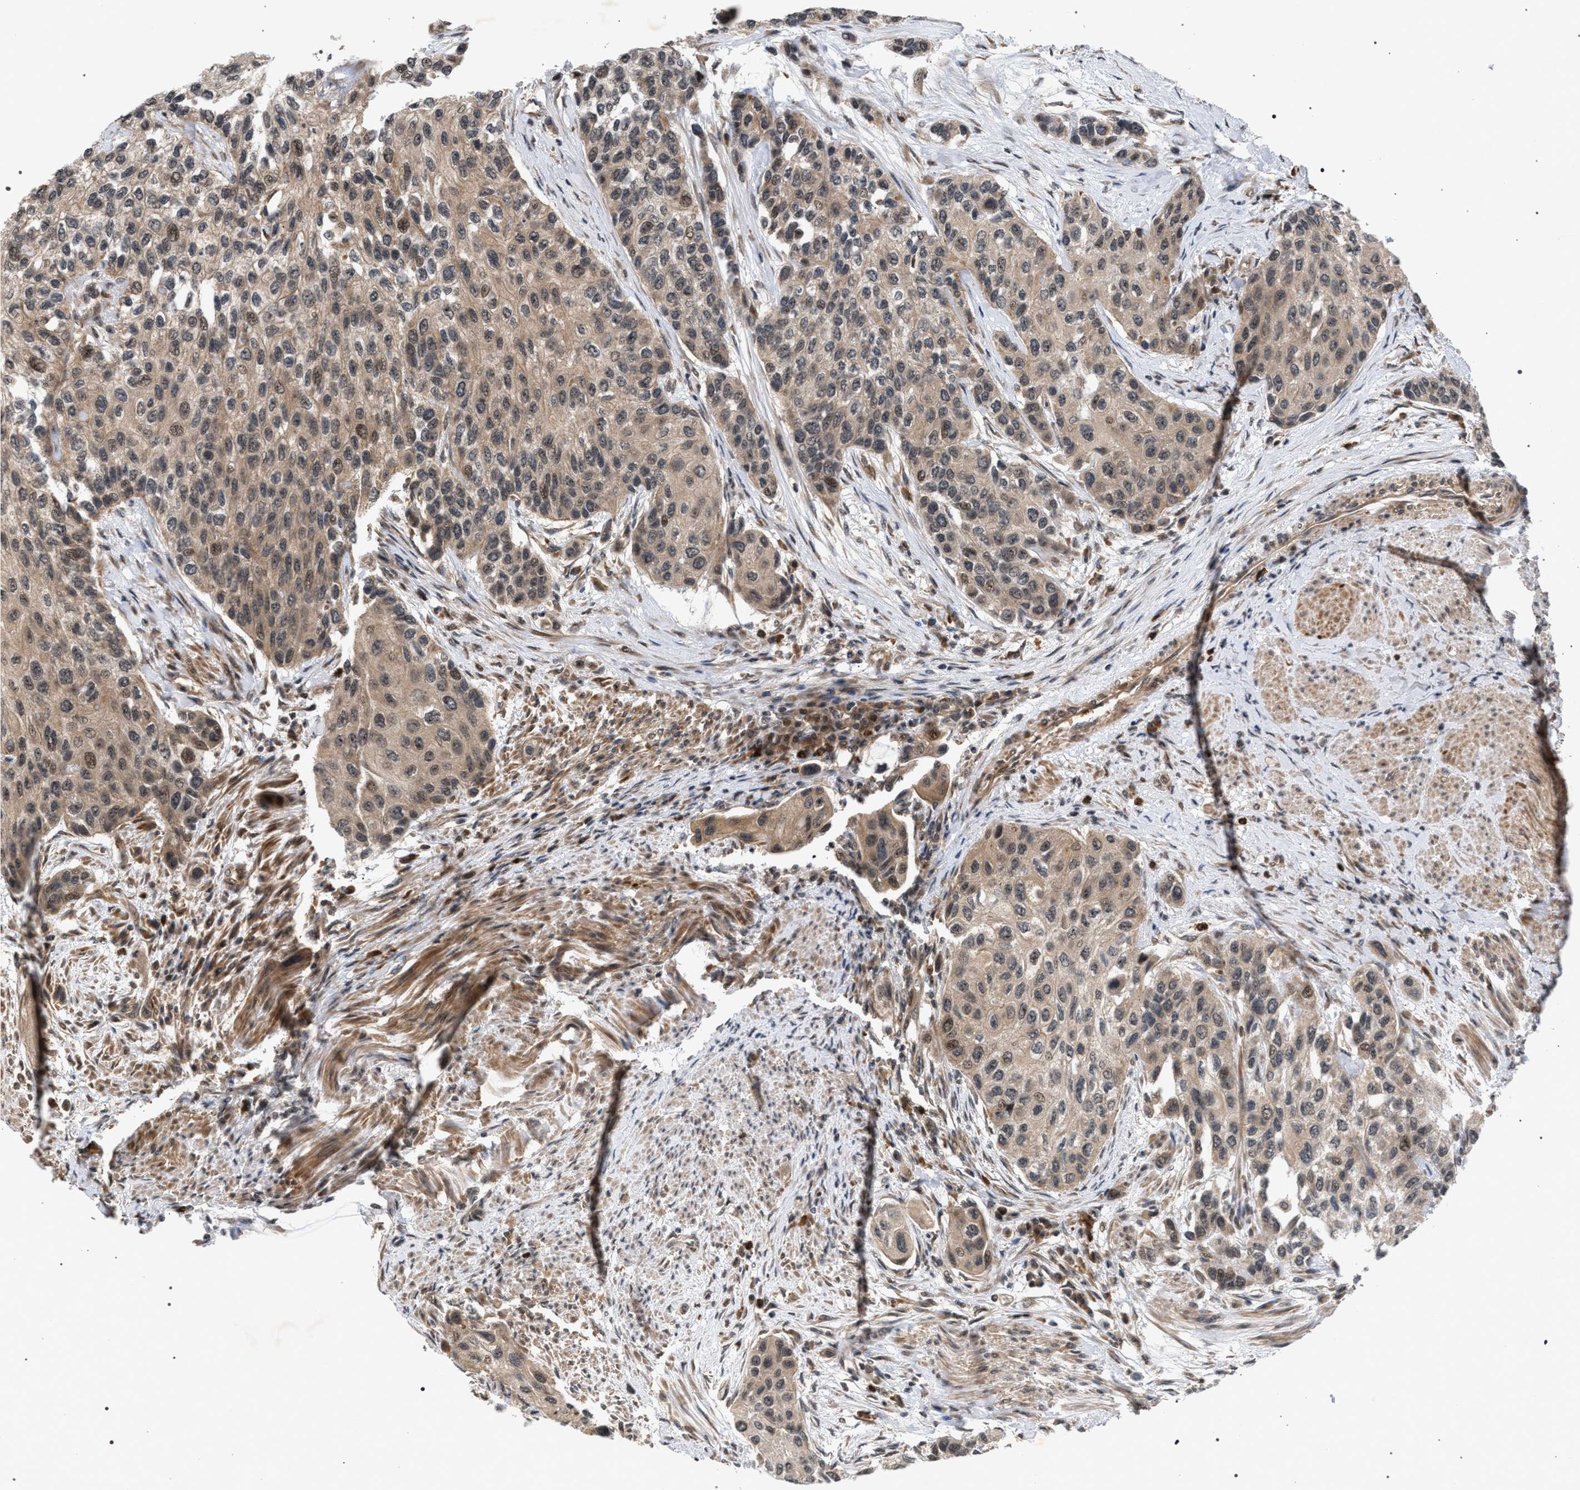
{"staining": {"intensity": "weak", "quantity": ">75%", "location": "cytoplasmic/membranous"}, "tissue": "urothelial cancer", "cell_type": "Tumor cells", "image_type": "cancer", "snomed": [{"axis": "morphology", "description": "Urothelial carcinoma, High grade"}, {"axis": "topography", "description": "Urinary bladder"}], "caption": "Immunohistochemical staining of urothelial cancer shows low levels of weak cytoplasmic/membranous staining in about >75% of tumor cells. The staining is performed using DAB brown chromogen to label protein expression. The nuclei are counter-stained blue using hematoxylin.", "gene": "IRAK4", "patient": {"sex": "female", "age": 56}}